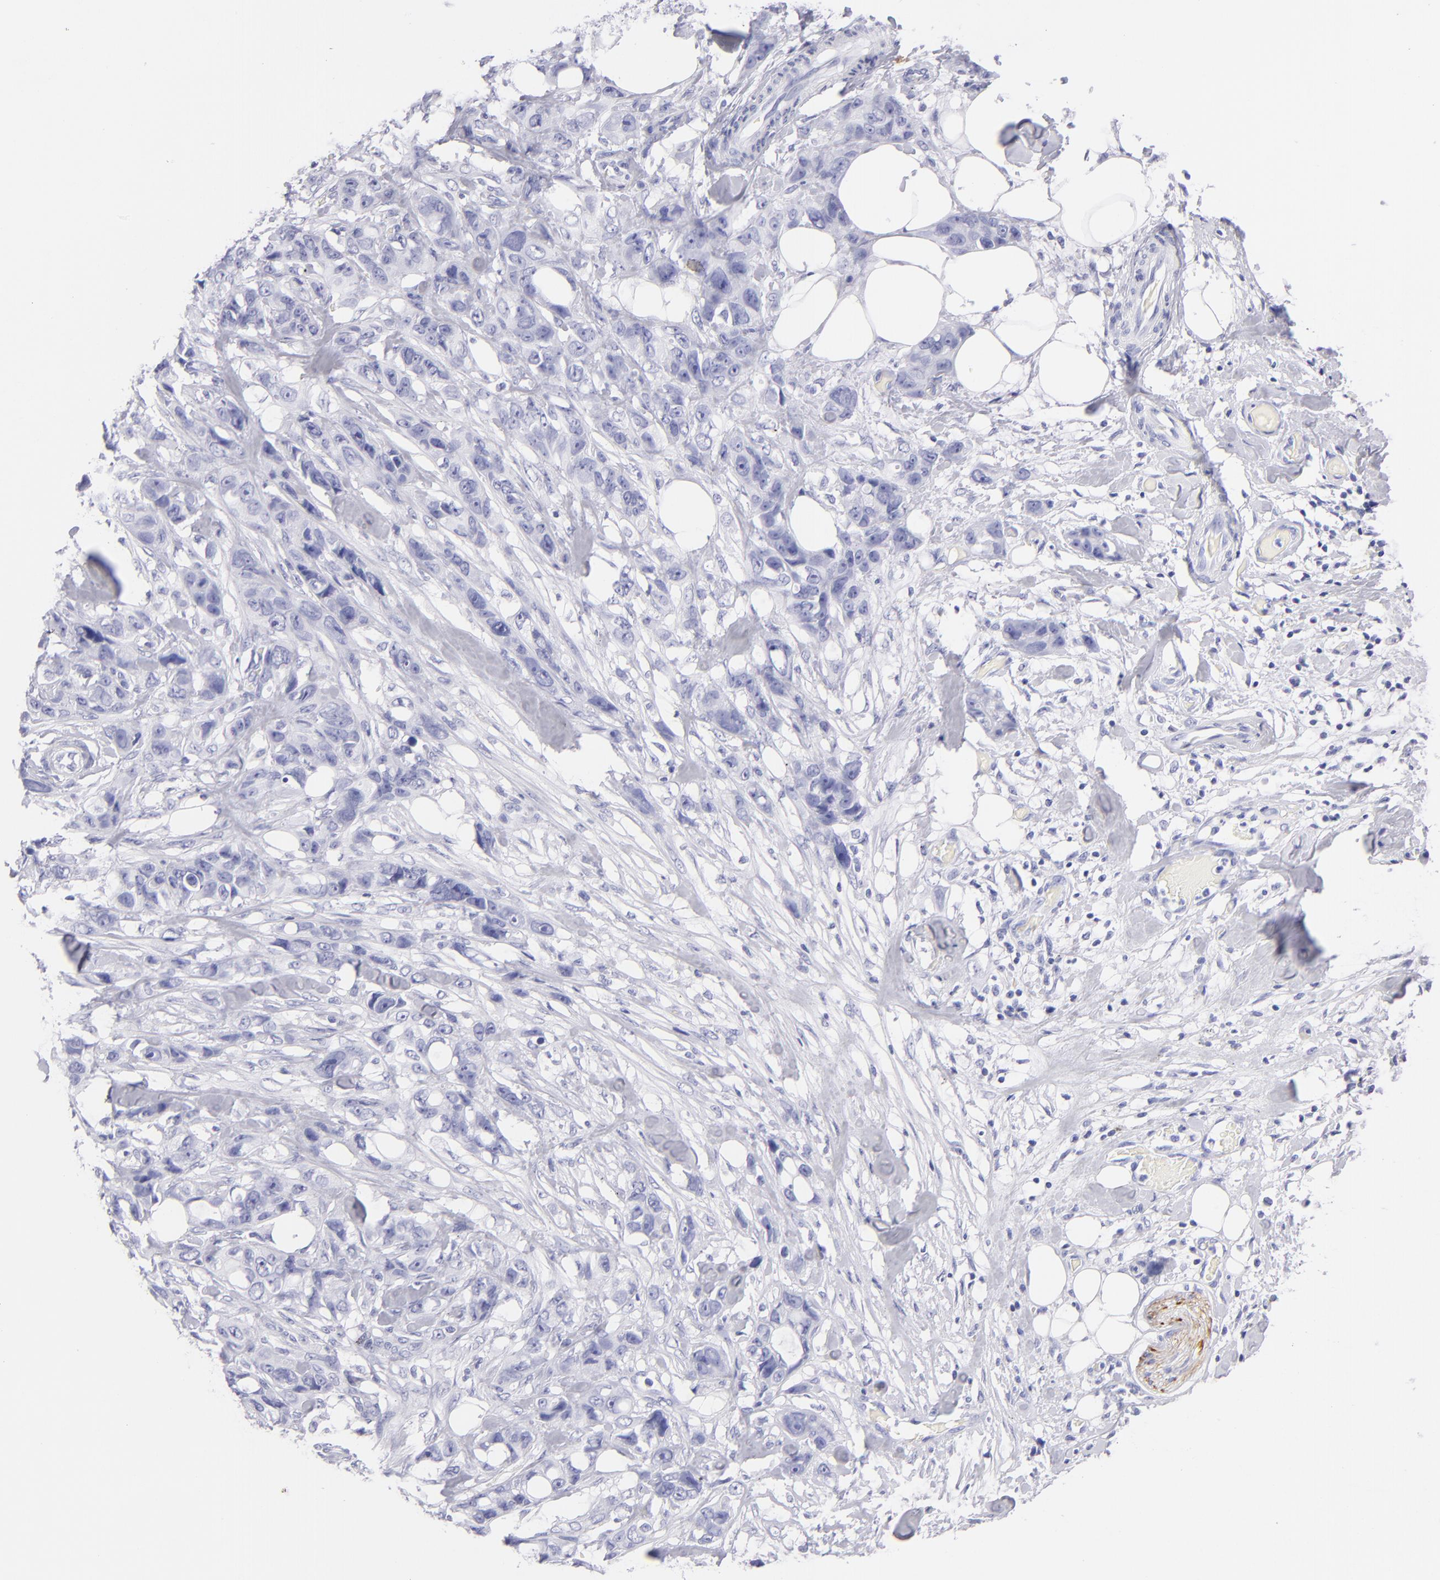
{"staining": {"intensity": "negative", "quantity": "none", "location": "none"}, "tissue": "stomach cancer", "cell_type": "Tumor cells", "image_type": "cancer", "snomed": [{"axis": "morphology", "description": "Adenocarcinoma, NOS"}, {"axis": "topography", "description": "Stomach, upper"}], "caption": "Adenocarcinoma (stomach) was stained to show a protein in brown. There is no significant positivity in tumor cells. (DAB IHC with hematoxylin counter stain).", "gene": "PRPH", "patient": {"sex": "male", "age": 47}}